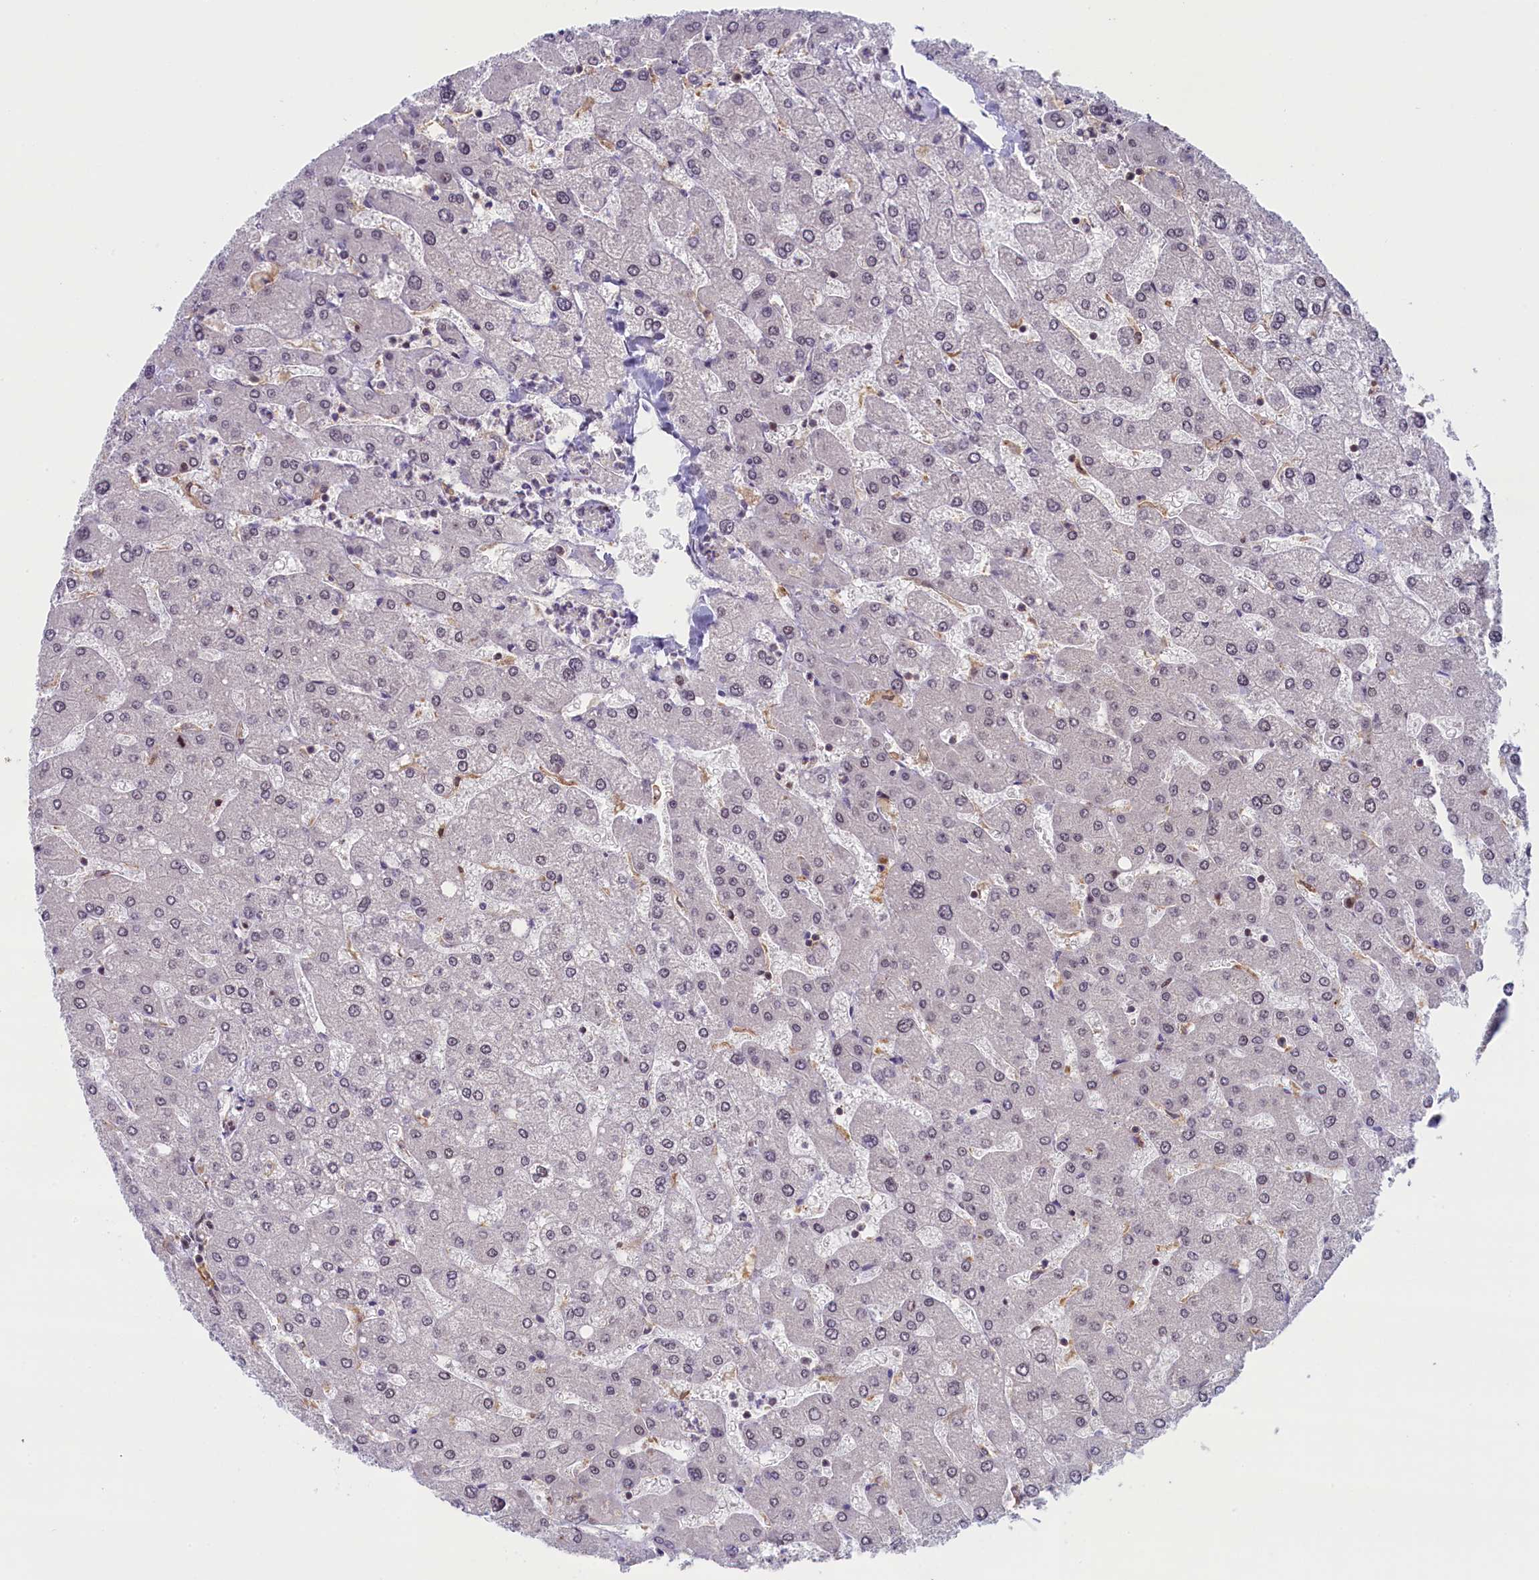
{"staining": {"intensity": "negative", "quantity": "none", "location": "none"}, "tissue": "liver", "cell_type": "Cholangiocytes", "image_type": "normal", "snomed": [{"axis": "morphology", "description": "Normal tissue, NOS"}, {"axis": "topography", "description": "Liver"}], "caption": "This is an immunohistochemistry image of normal human liver. There is no staining in cholangiocytes.", "gene": "FCHO1", "patient": {"sex": "male", "age": 55}}